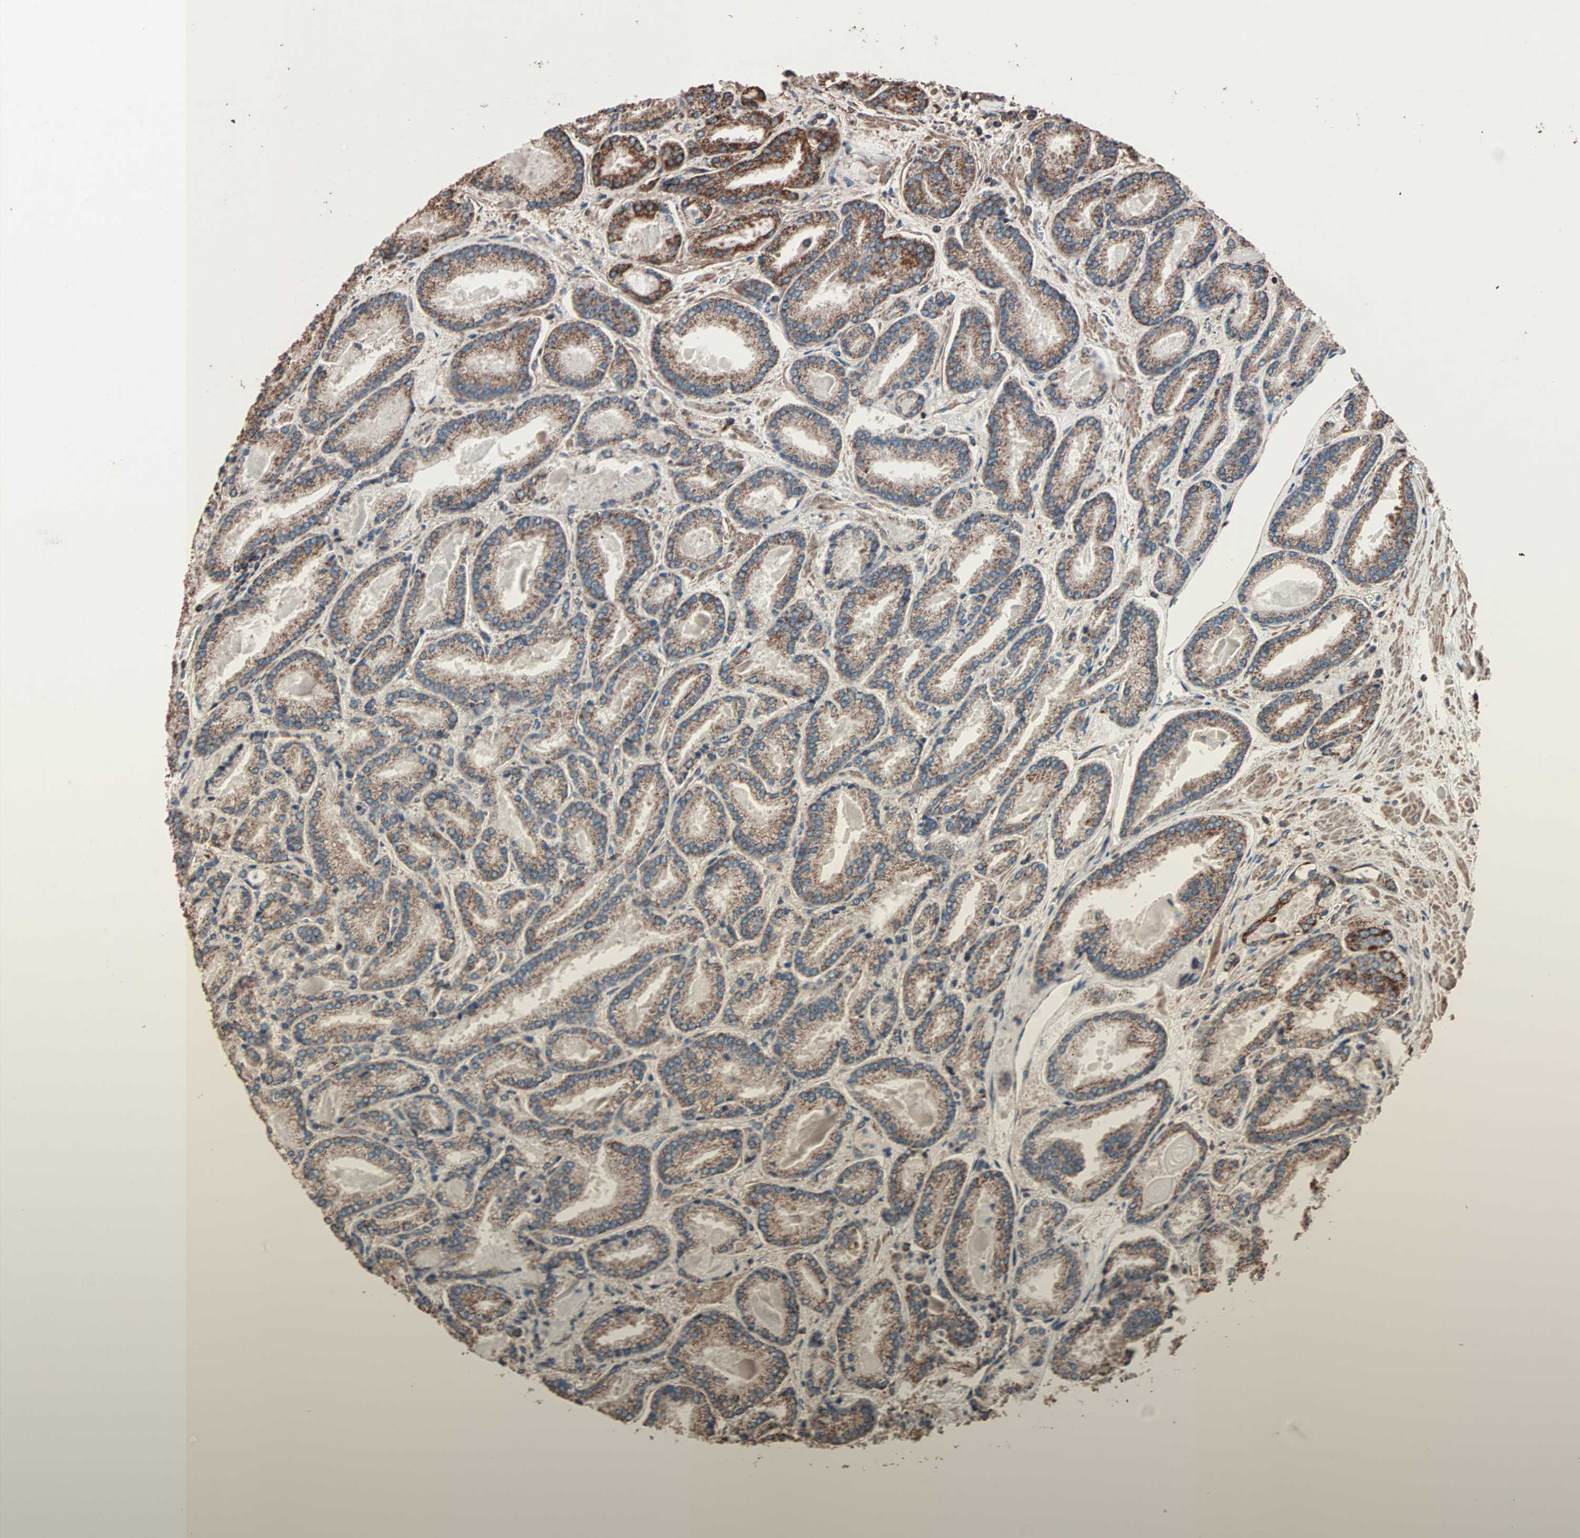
{"staining": {"intensity": "moderate", "quantity": ">75%", "location": "cytoplasmic/membranous"}, "tissue": "prostate cancer", "cell_type": "Tumor cells", "image_type": "cancer", "snomed": [{"axis": "morphology", "description": "Adenocarcinoma, Low grade"}, {"axis": "topography", "description": "Prostate"}], "caption": "This is a photomicrograph of immunohistochemistry staining of prostate cancer (adenocarcinoma (low-grade)), which shows moderate staining in the cytoplasmic/membranous of tumor cells.", "gene": "MRPL2", "patient": {"sex": "male", "age": 59}}